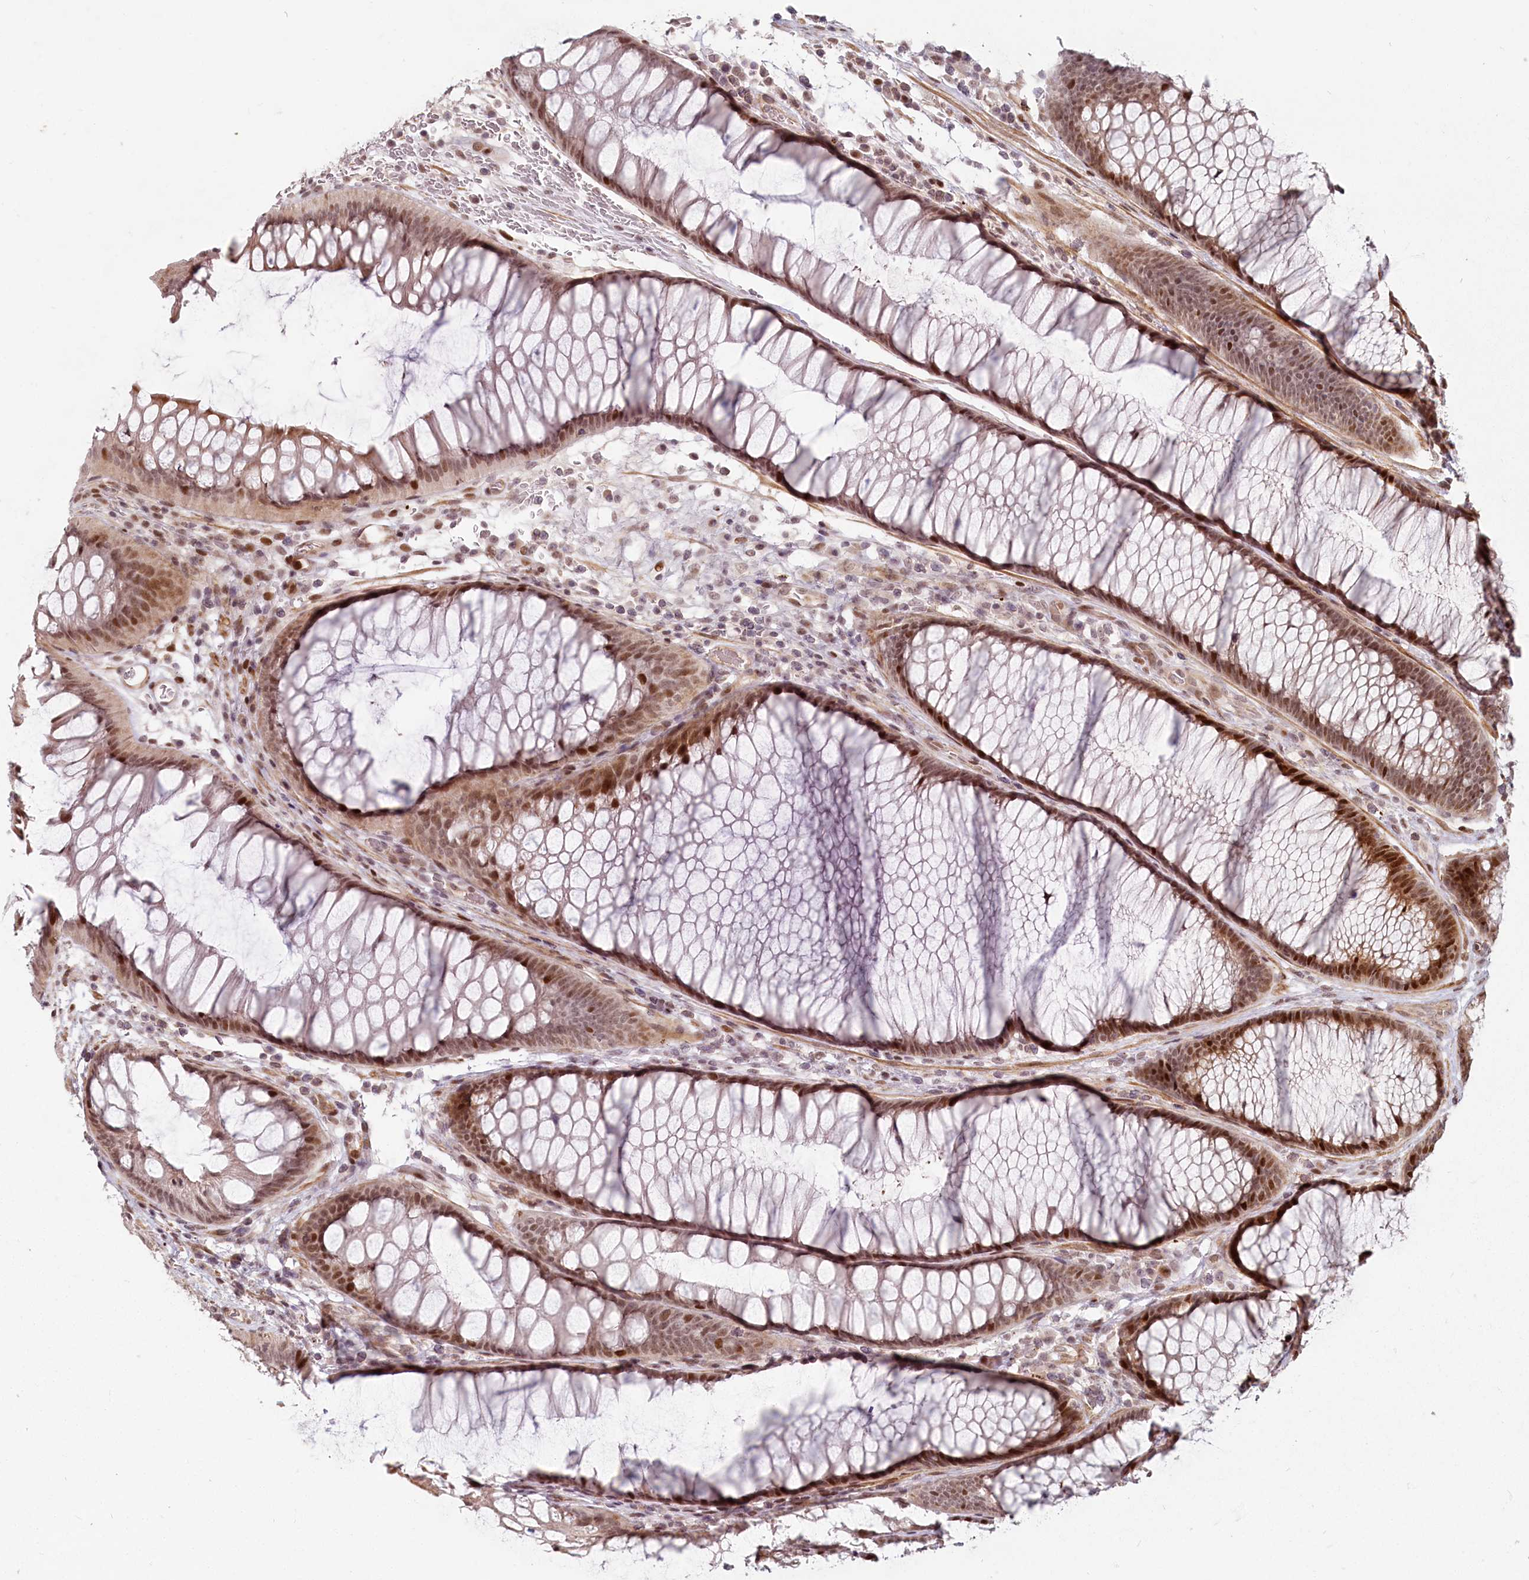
{"staining": {"intensity": "moderate", "quantity": "25%-75%", "location": "cytoplasmic/membranous,nuclear"}, "tissue": "colon", "cell_type": "Endothelial cells", "image_type": "normal", "snomed": [{"axis": "morphology", "description": "Normal tissue, NOS"}, {"axis": "topography", "description": "Colon"}], "caption": "Unremarkable colon displays moderate cytoplasmic/membranous,nuclear expression in about 25%-75% of endothelial cells (DAB (3,3'-diaminobenzidine) IHC, brown staining for protein, blue staining for nuclei)..", "gene": "FAM204A", "patient": {"sex": "female", "age": 82}}